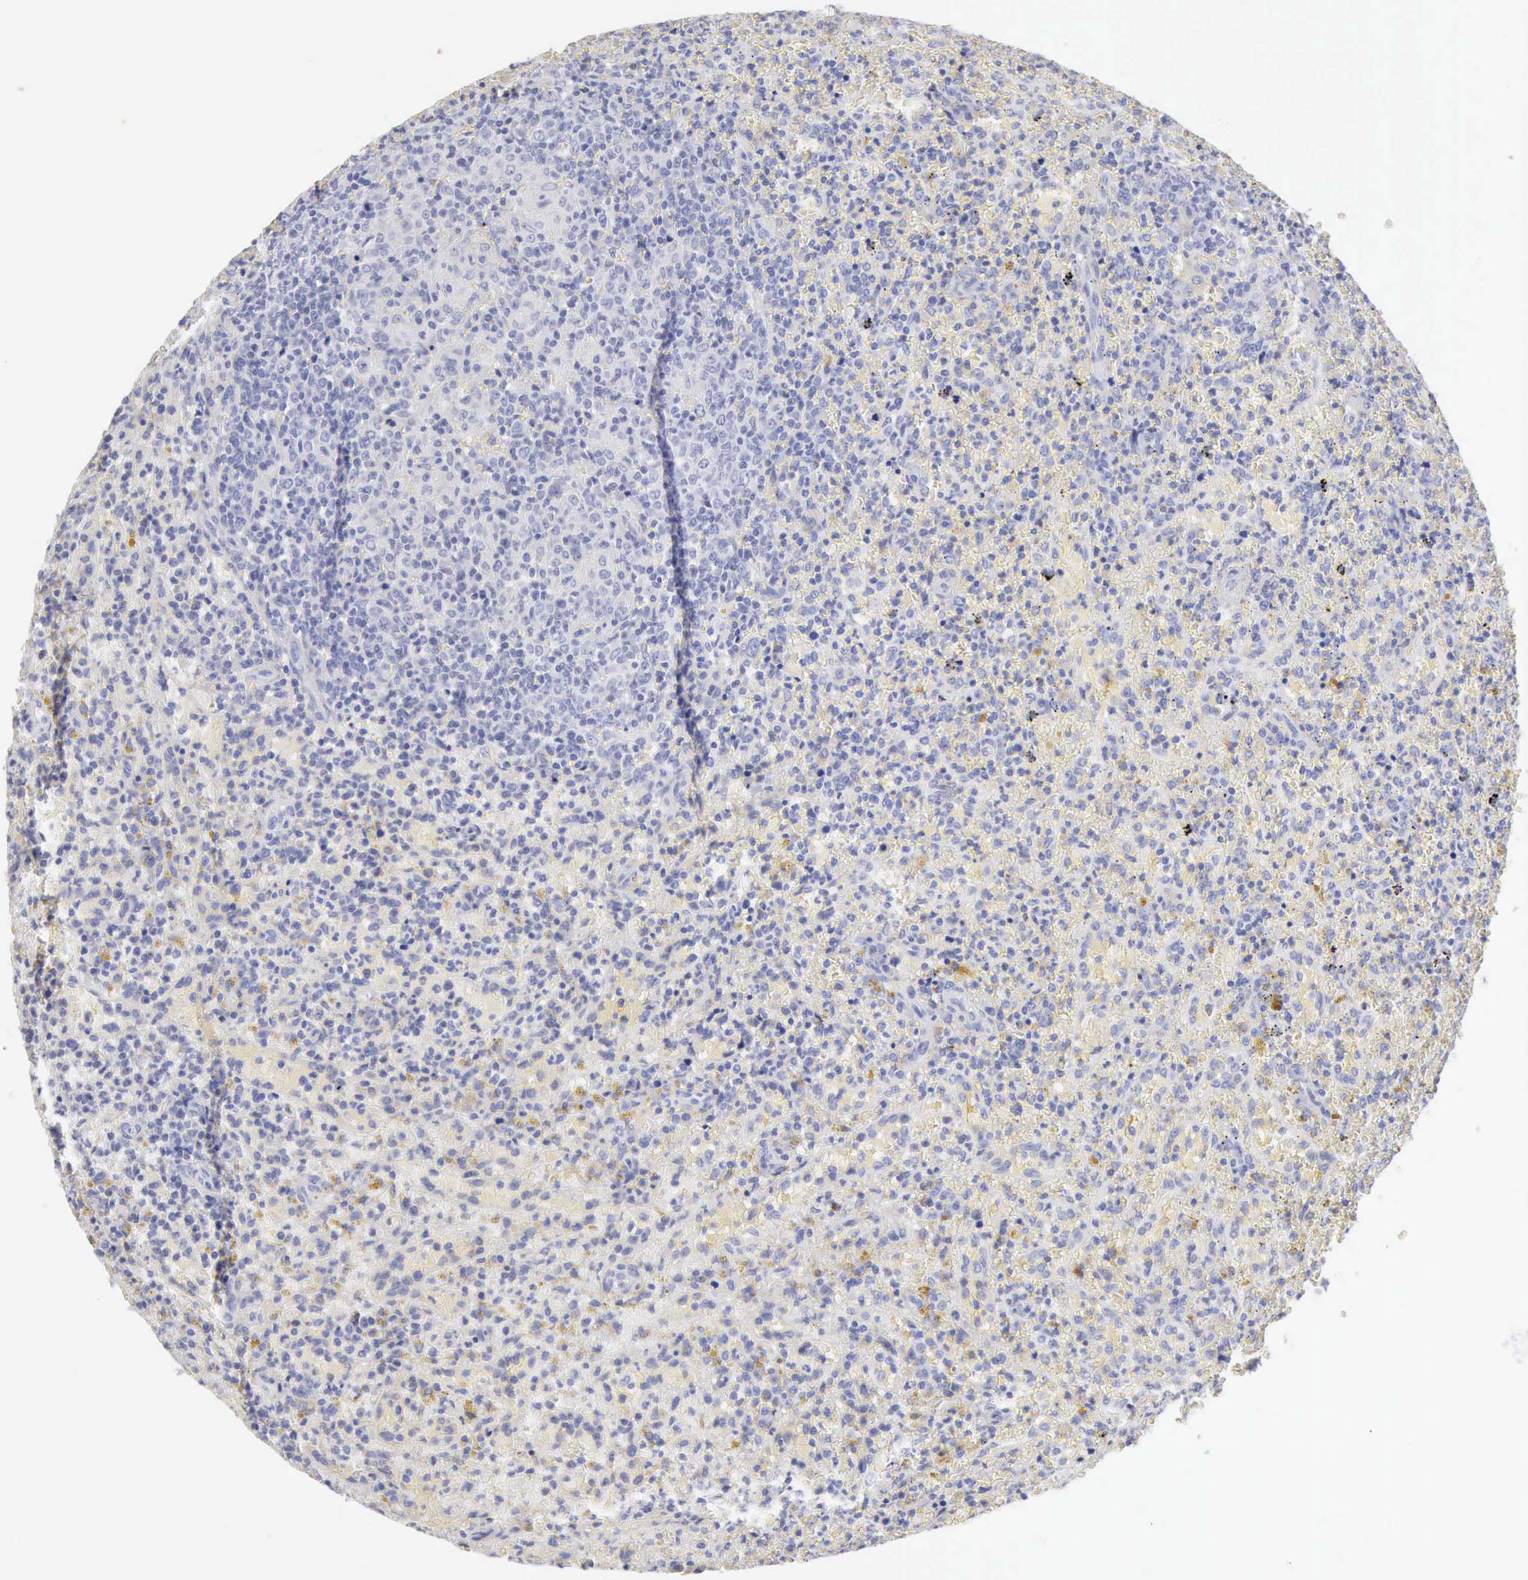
{"staining": {"intensity": "negative", "quantity": "none", "location": "none"}, "tissue": "lymphoma", "cell_type": "Tumor cells", "image_type": "cancer", "snomed": [{"axis": "morphology", "description": "Malignant lymphoma, non-Hodgkin's type, High grade"}, {"axis": "topography", "description": "Spleen"}, {"axis": "topography", "description": "Lymph node"}], "caption": "IHC photomicrograph of human lymphoma stained for a protein (brown), which exhibits no expression in tumor cells.", "gene": "KRT5", "patient": {"sex": "female", "age": 70}}